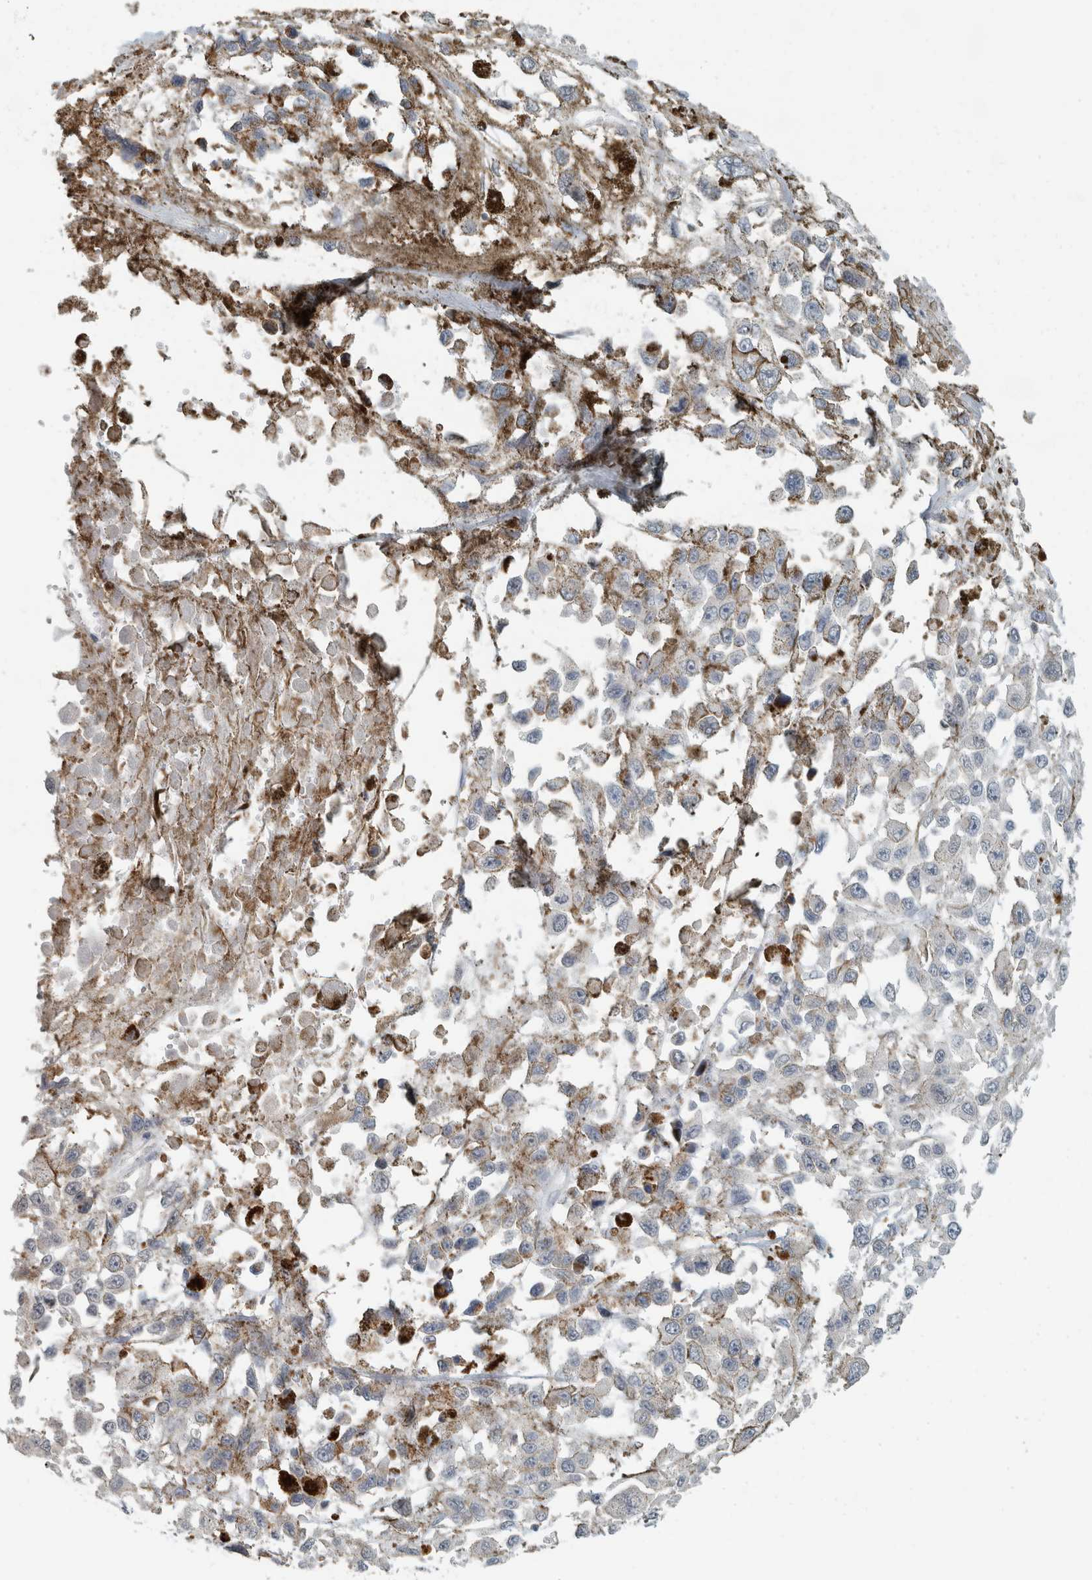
{"staining": {"intensity": "negative", "quantity": "none", "location": "none"}, "tissue": "melanoma", "cell_type": "Tumor cells", "image_type": "cancer", "snomed": [{"axis": "morphology", "description": "Malignant melanoma, Metastatic site"}, {"axis": "topography", "description": "Lymph node"}], "caption": "Immunohistochemistry photomicrograph of neoplastic tissue: malignant melanoma (metastatic site) stained with DAB reveals no significant protein expression in tumor cells.", "gene": "TRIT1", "patient": {"sex": "male", "age": 59}}